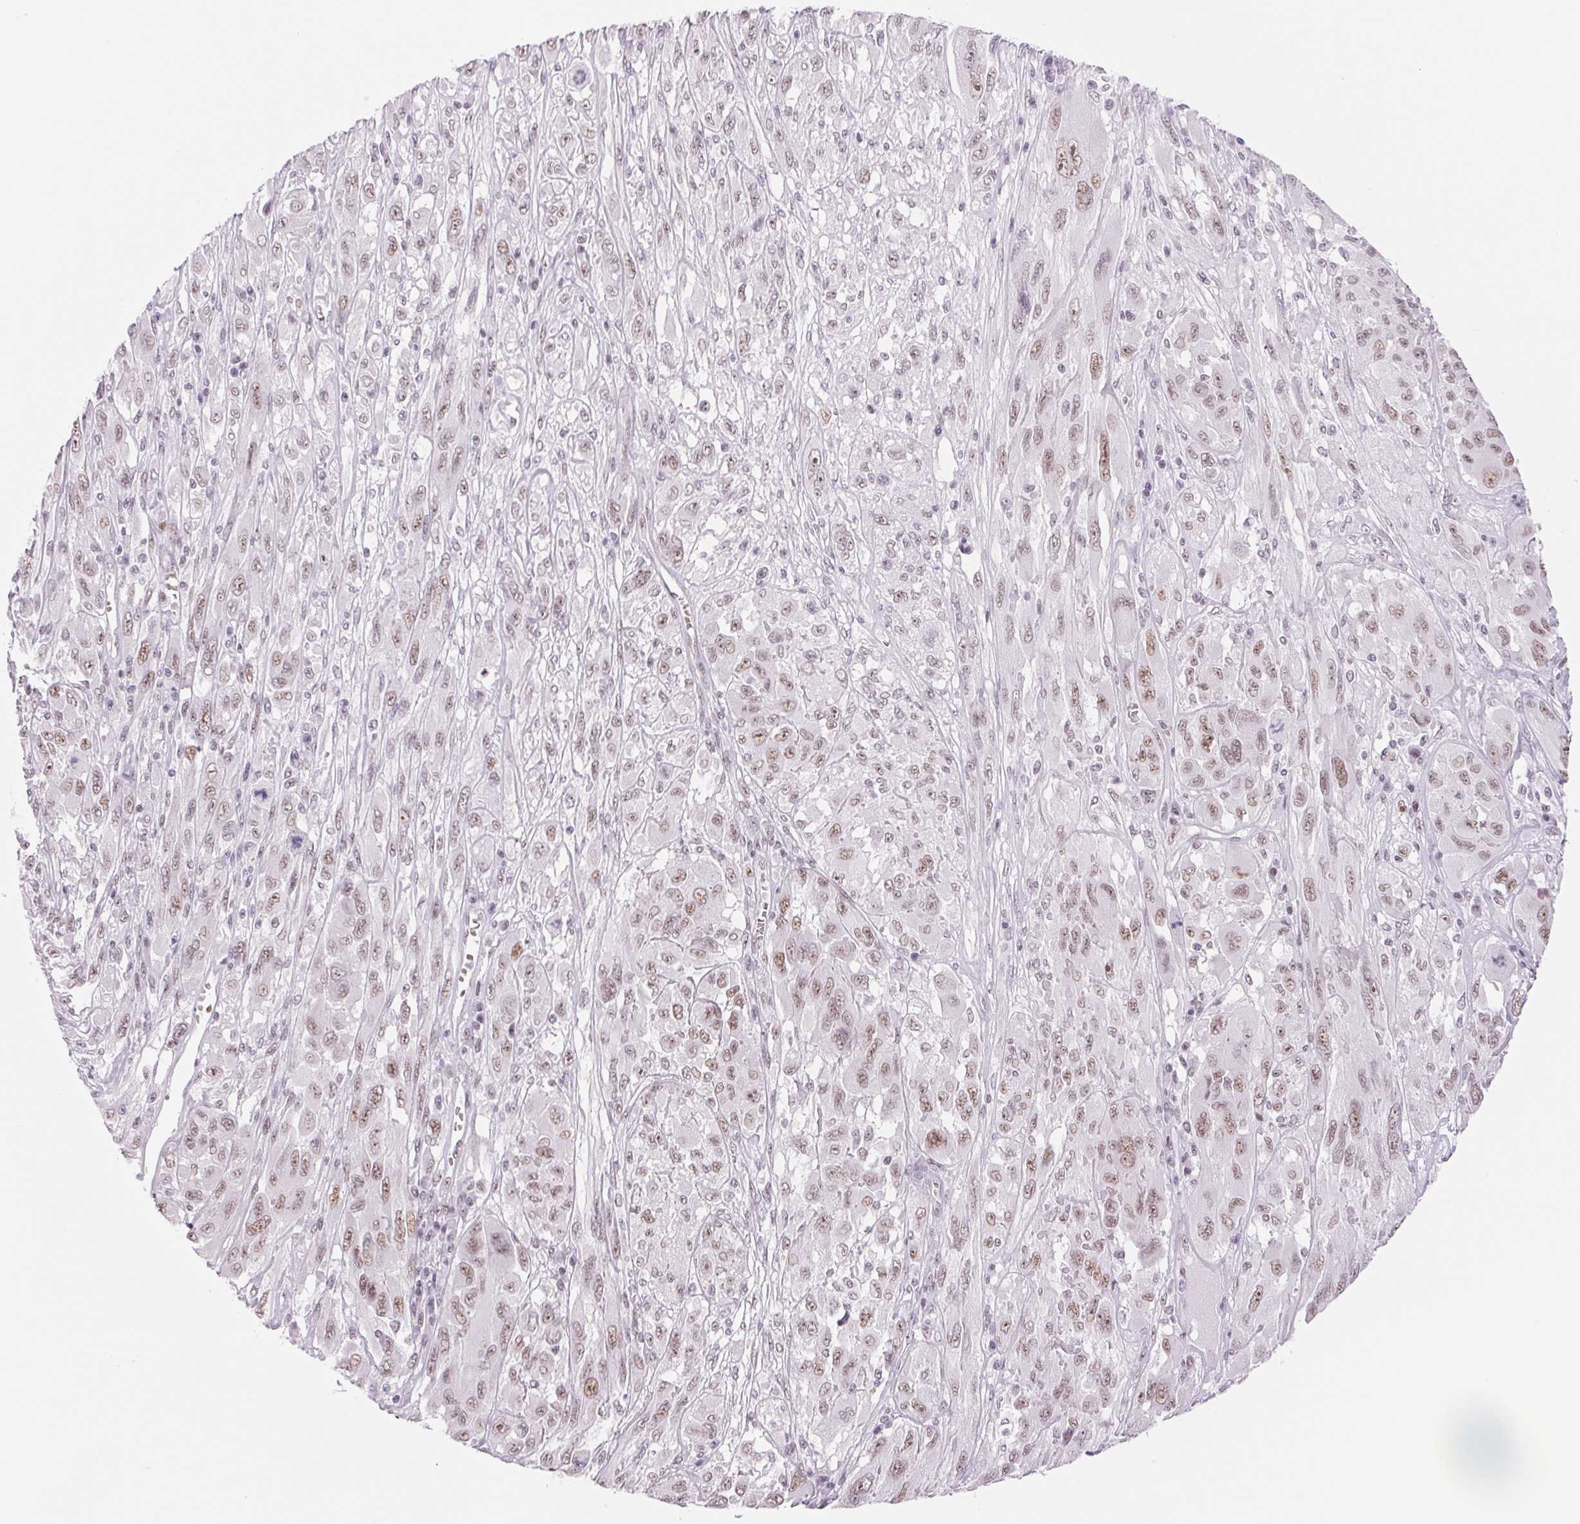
{"staining": {"intensity": "weak", "quantity": "25%-75%", "location": "nuclear"}, "tissue": "melanoma", "cell_type": "Tumor cells", "image_type": "cancer", "snomed": [{"axis": "morphology", "description": "Malignant melanoma, NOS"}, {"axis": "topography", "description": "Skin"}], "caption": "Weak nuclear staining is identified in approximately 25%-75% of tumor cells in malignant melanoma.", "gene": "ZC3H14", "patient": {"sex": "female", "age": 91}}